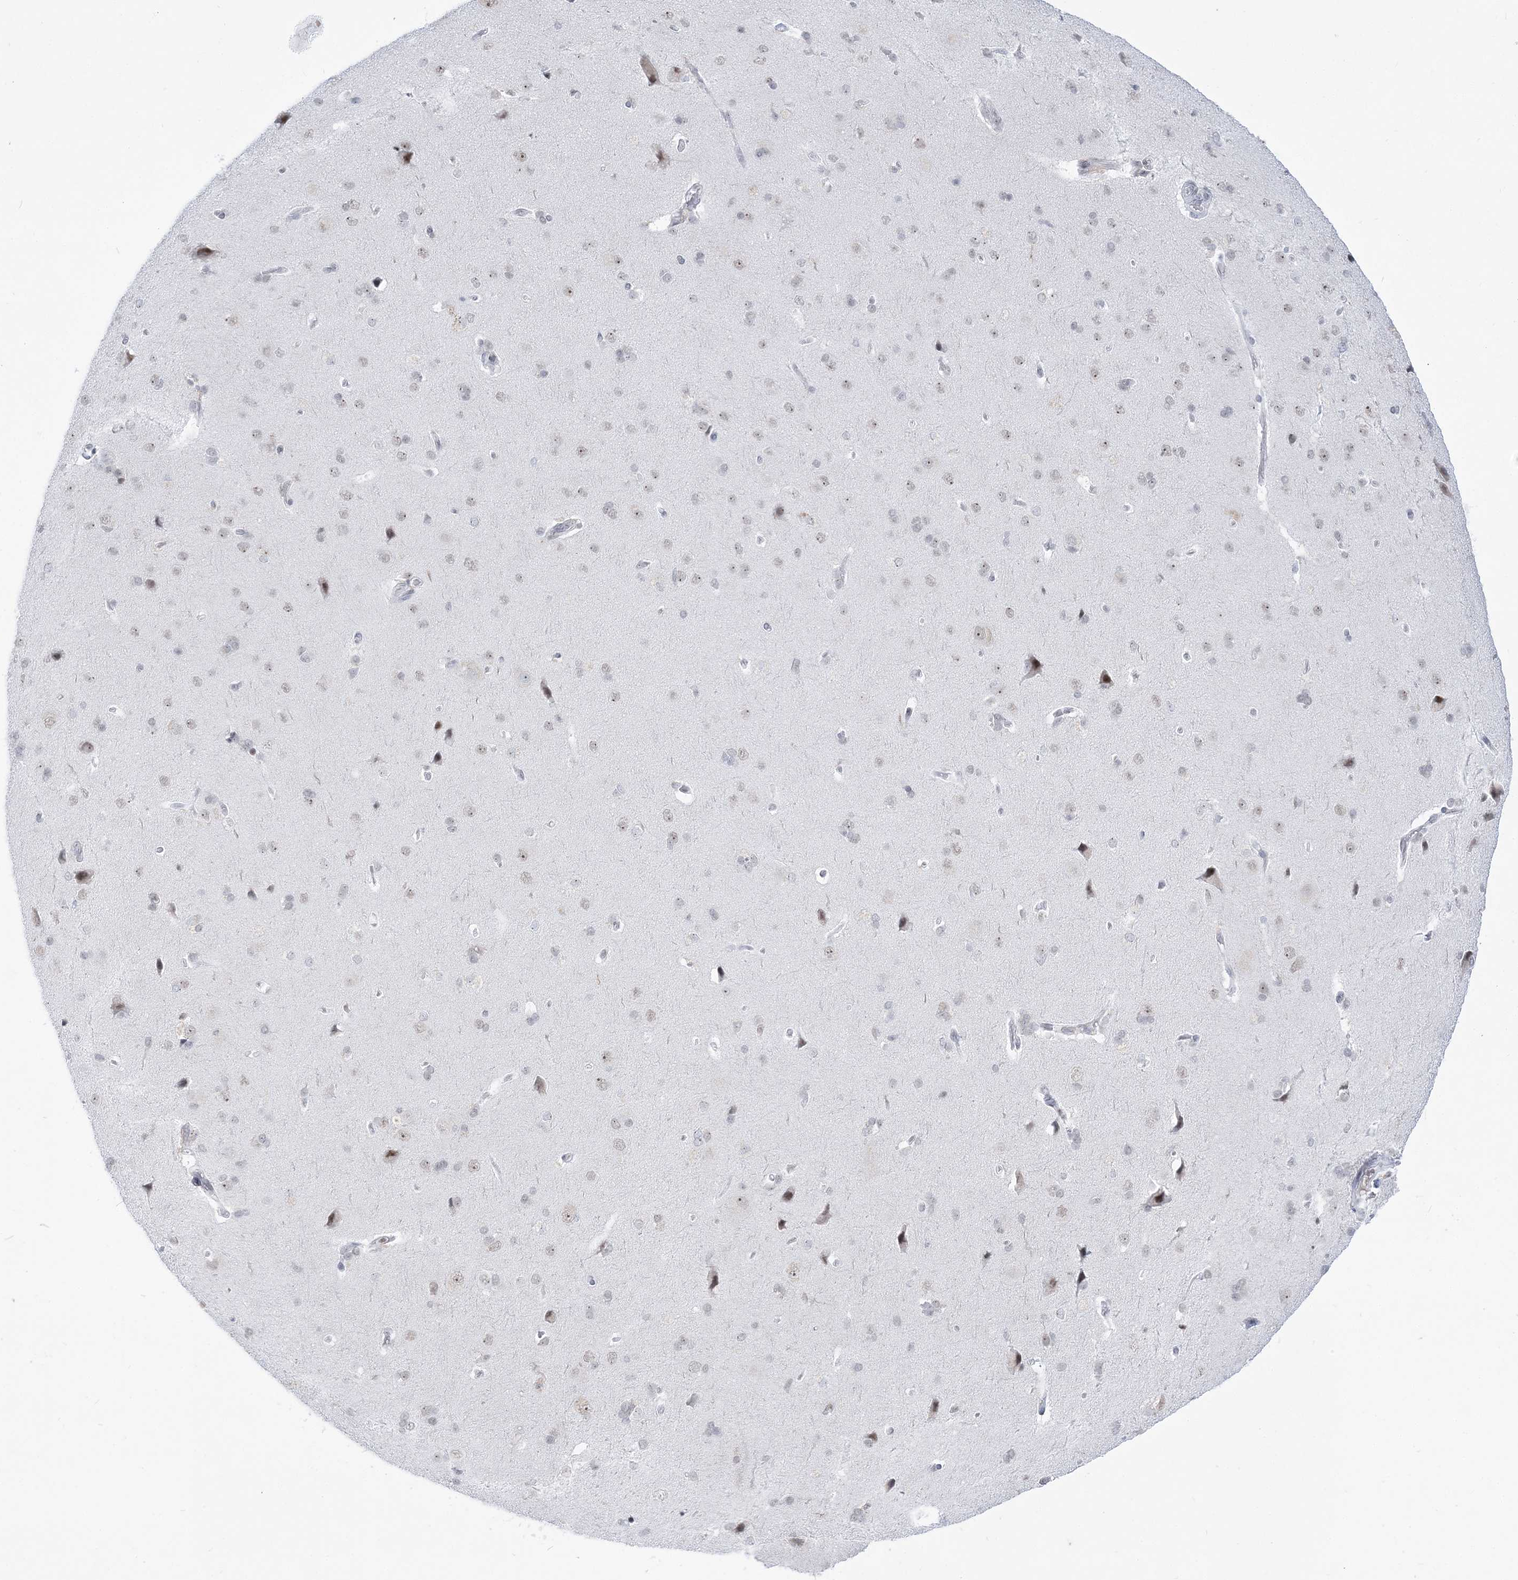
{"staining": {"intensity": "weak", "quantity": "25%-75%", "location": "nuclear"}, "tissue": "cerebral cortex", "cell_type": "Endothelial cells", "image_type": "normal", "snomed": [{"axis": "morphology", "description": "Normal tissue, NOS"}, {"axis": "topography", "description": "Cerebral cortex"}], "caption": "Cerebral cortex stained with DAB (3,3'-diaminobenzidine) immunohistochemistry demonstrates low levels of weak nuclear positivity in about 25%-75% of endothelial cells.", "gene": "DDX21", "patient": {"sex": "male", "age": 62}}